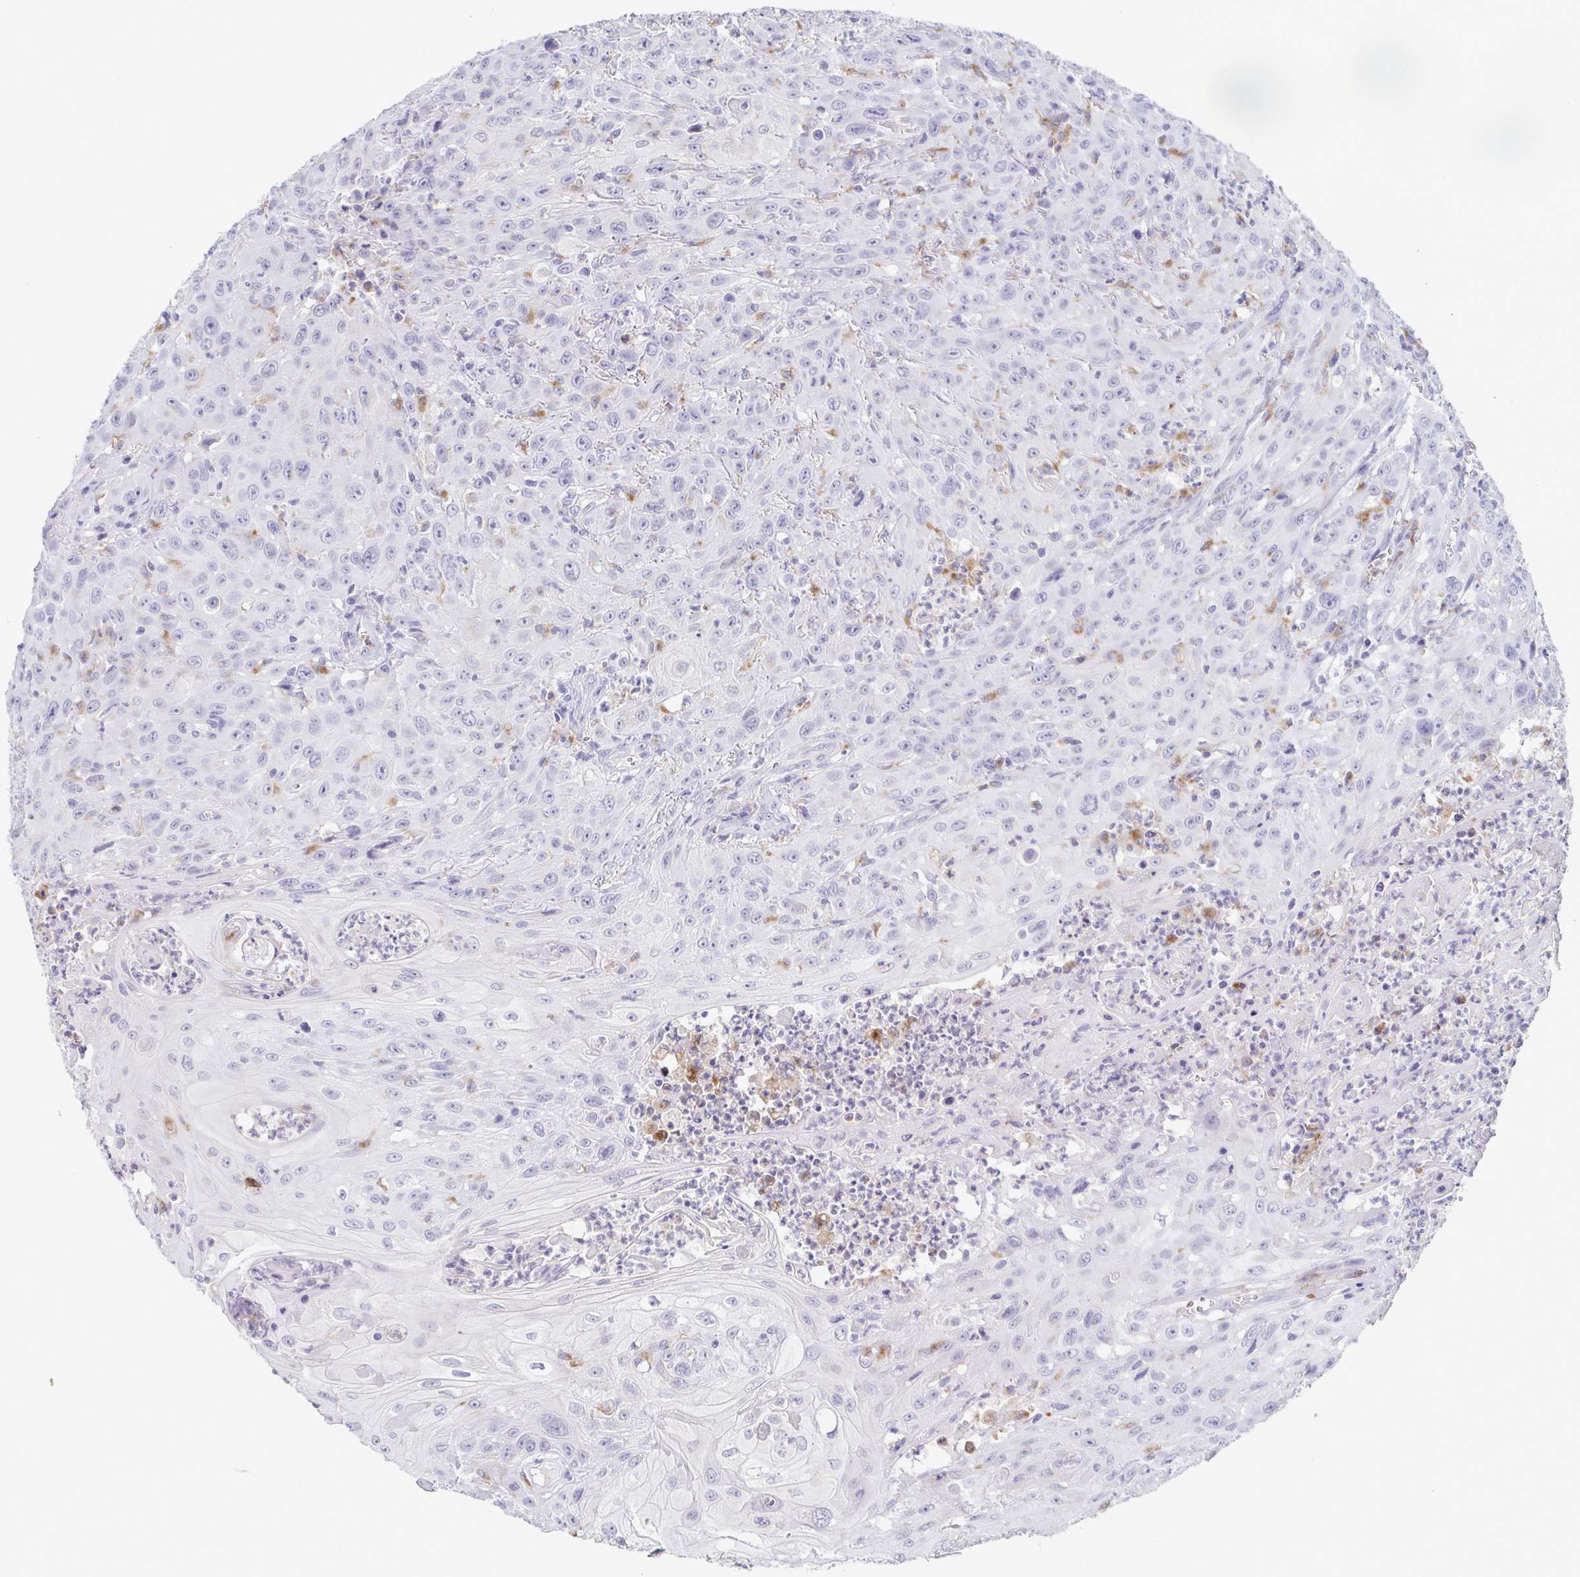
{"staining": {"intensity": "negative", "quantity": "none", "location": "none"}, "tissue": "head and neck cancer", "cell_type": "Tumor cells", "image_type": "cancer", "snomed": [{"axis": "morphology", "description": "Squamous cell carcinoma, NOS"}, {"axis": "topography", "description": "Skin"}, {"axis": "topography", "description": "Head-Neck"}], "caption": "Immunohistochemical staining of head and neck squamous cell carcinoma demonstrates no significant staining in tumor cells.", "gene": "ATP6V1G2", "patient": {"sex": "male", "age": 80}}